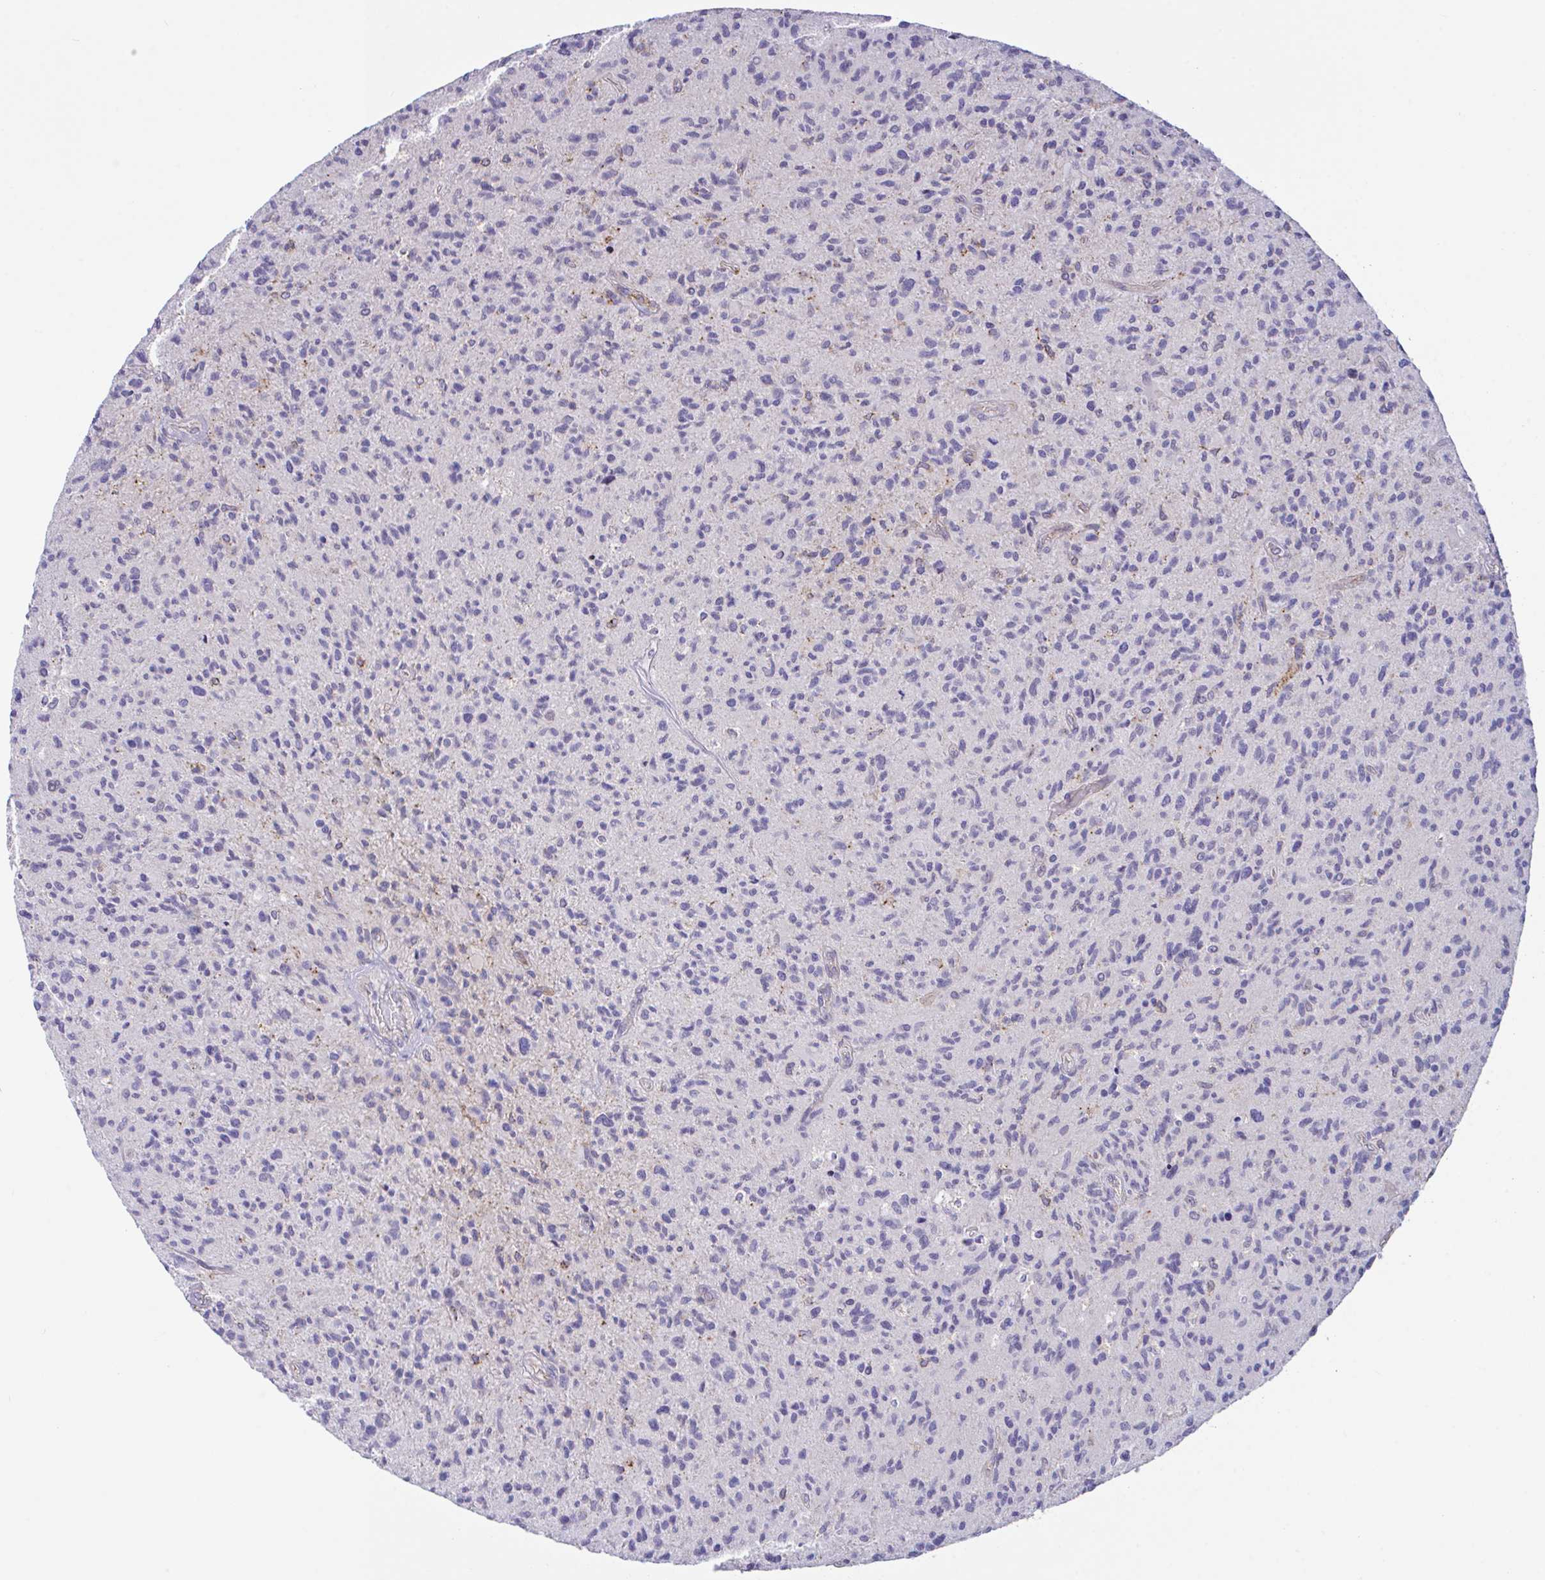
{"staining": {"intensity": "negative", "quantity": "none", "location": "none"}, "tissue": "glioma", "cell_type": "Tumor cells", "image_type": "cancer", "snomed": [{"axis": "morphology", "description": "Glioma, malignant, High grade"}, {"axis": "topography", "description": "Brain"}], "caption": "DAB (3,3'-diaminobenzidine) immunohistochemical staining of human glioma exhibits no significant expression in tumor cells.", "gene": "ZBED3", "patient": {"sex": "female", "age": 70}}